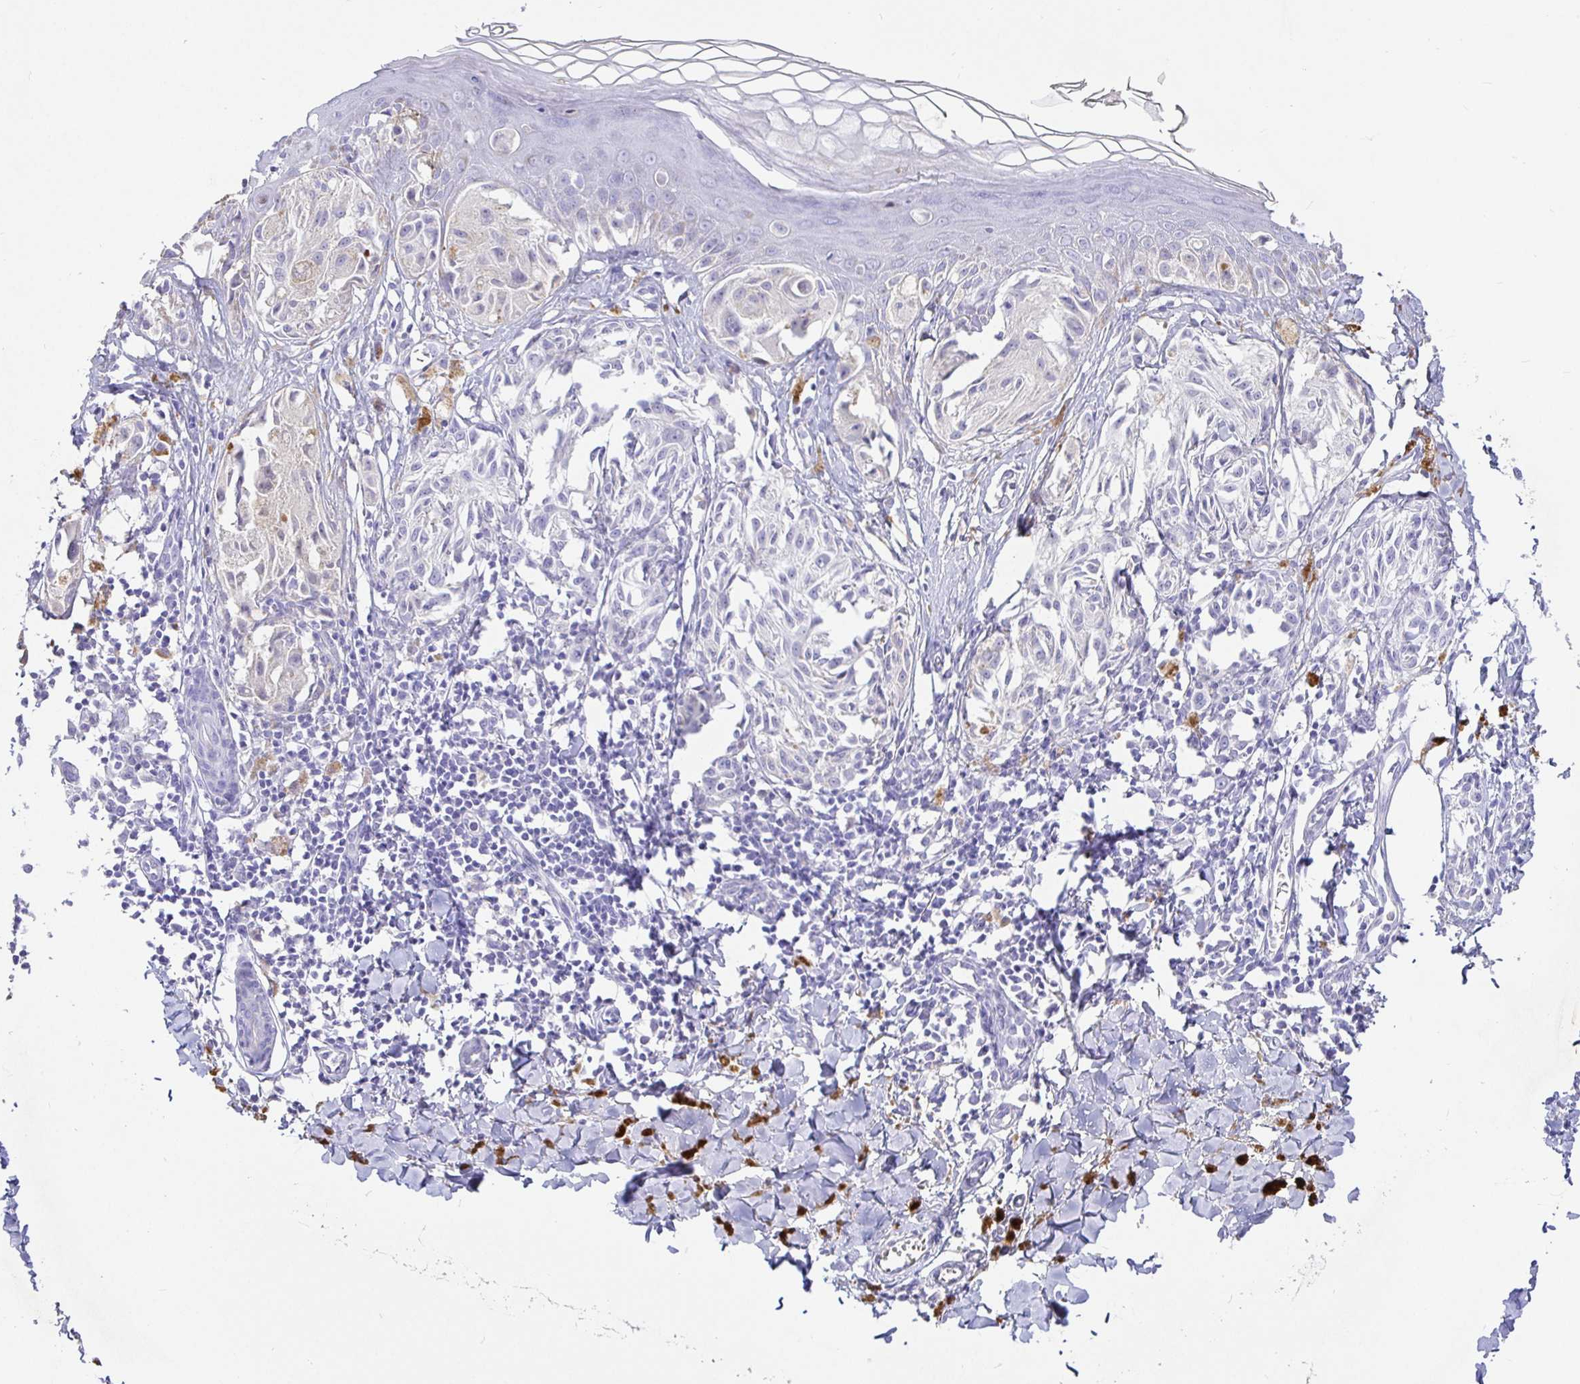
{"staining": {"intensity": "negative", "quantity": "none", "location": "none"}, "tissue": "melanoma", "cell_type": "Tumor cells", "image_type": "cancer", "snomed": [{"axis": "morphology", "description": "Malignant melanoma, NOS"}, {"axis": "topography", "description": "Skin"}], "caption": "Human malignant melanoma stained for a protein using IHC reveals no staining in tumor cells.", "gene": "TPTE", "patient": {"sex": "female", "age": 38}}